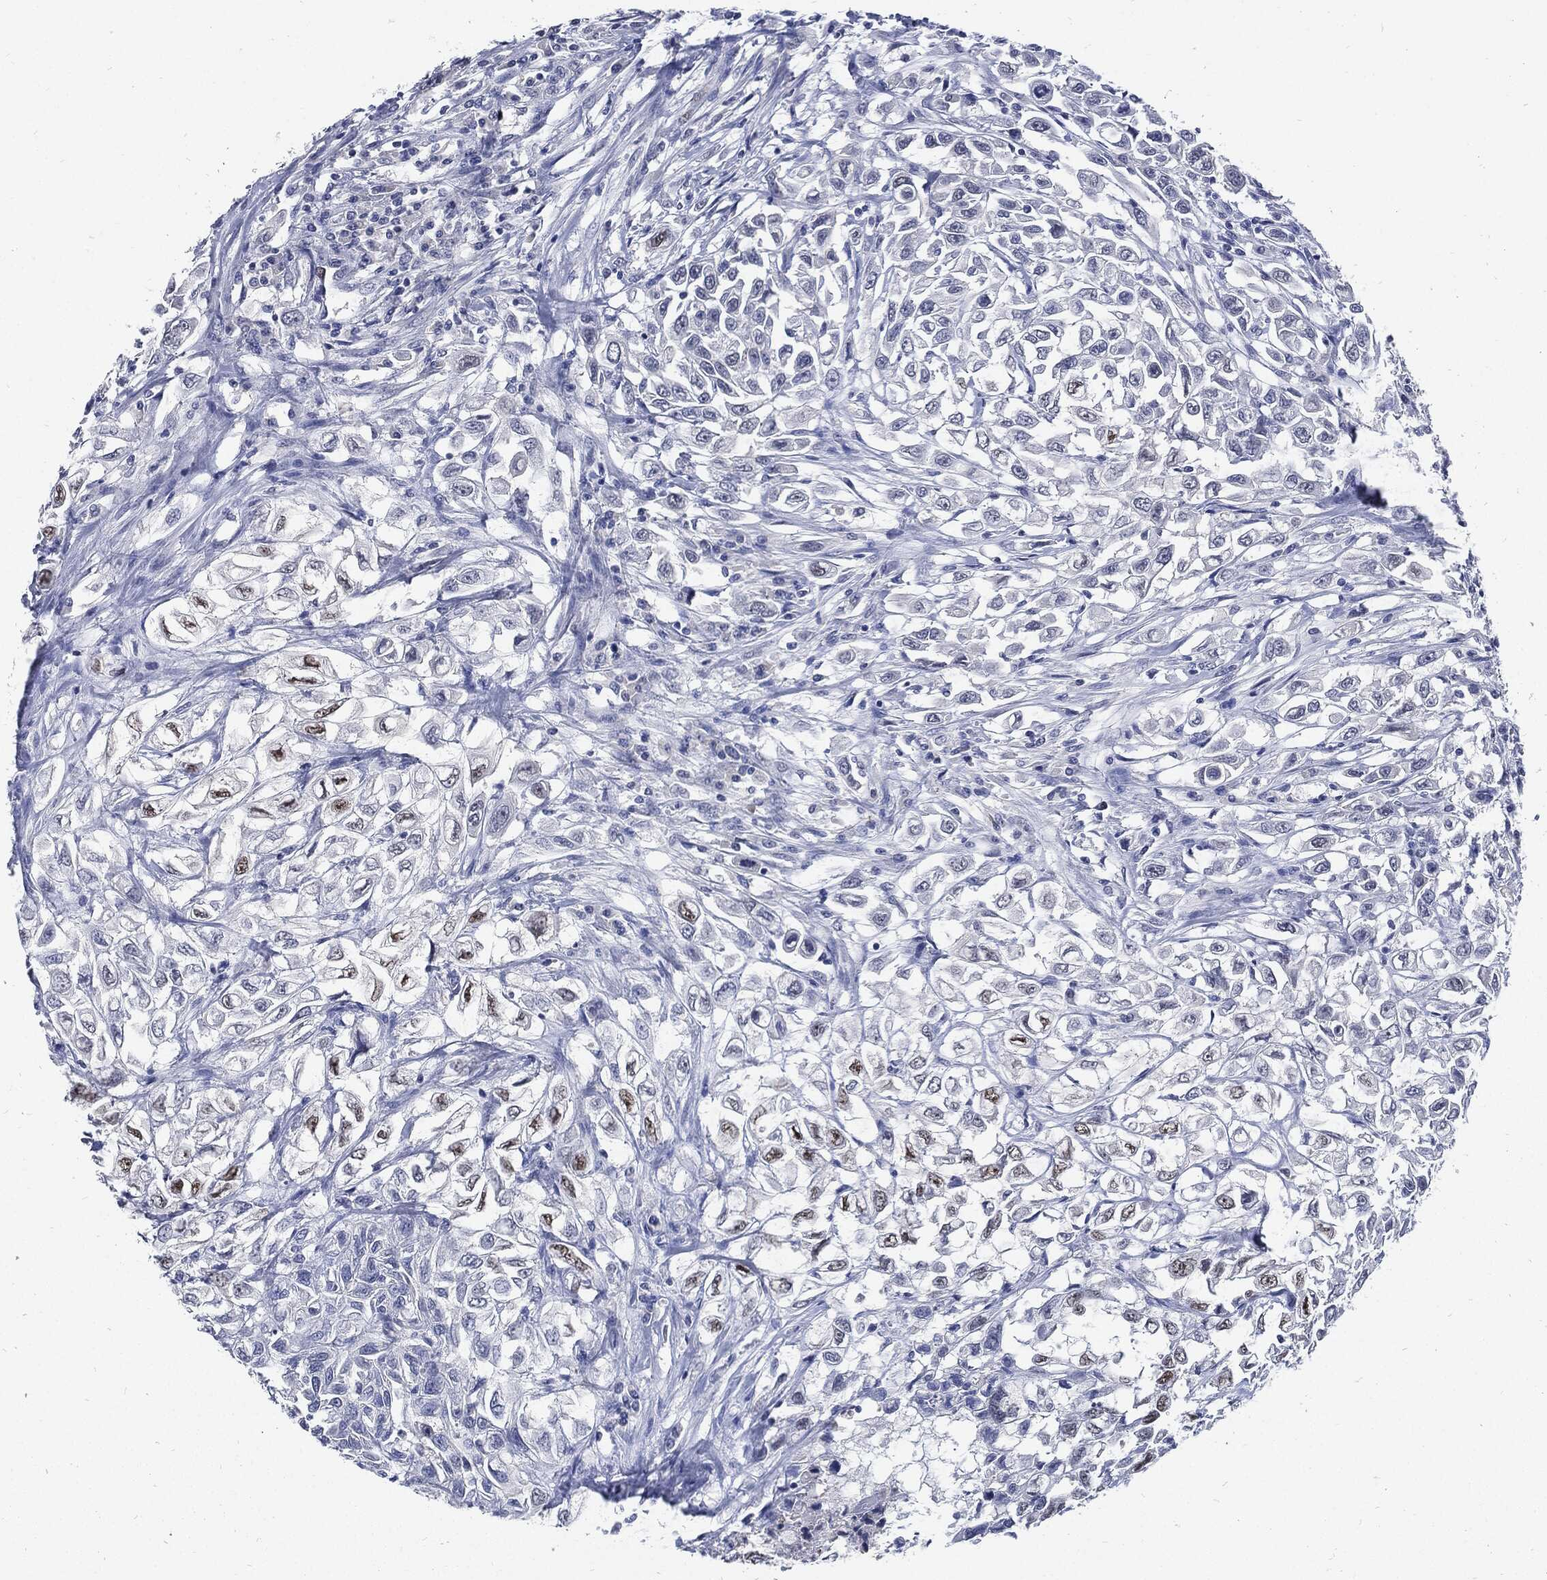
{"staining": {"intensity": "strong", "quantity": "<25%", "location": "nuclear"}, "tissue": "urothelial cancer", "cell_type": "Tumor cells", "image_type": "cancer", "snomed": [{"axis": "morphology", "description": "Urothelial carcinoma, High grade"}, {"axis": "topography", "description": "Urinary bladder"}], "caption": "This photomicrograph shows IHC staining of urothelial carcinoma (high-grade), with medium strong nuclear expression in about <25% of tumor cells.", "gene": "NBN", "patient": {"sex": "female", "age": 56}}